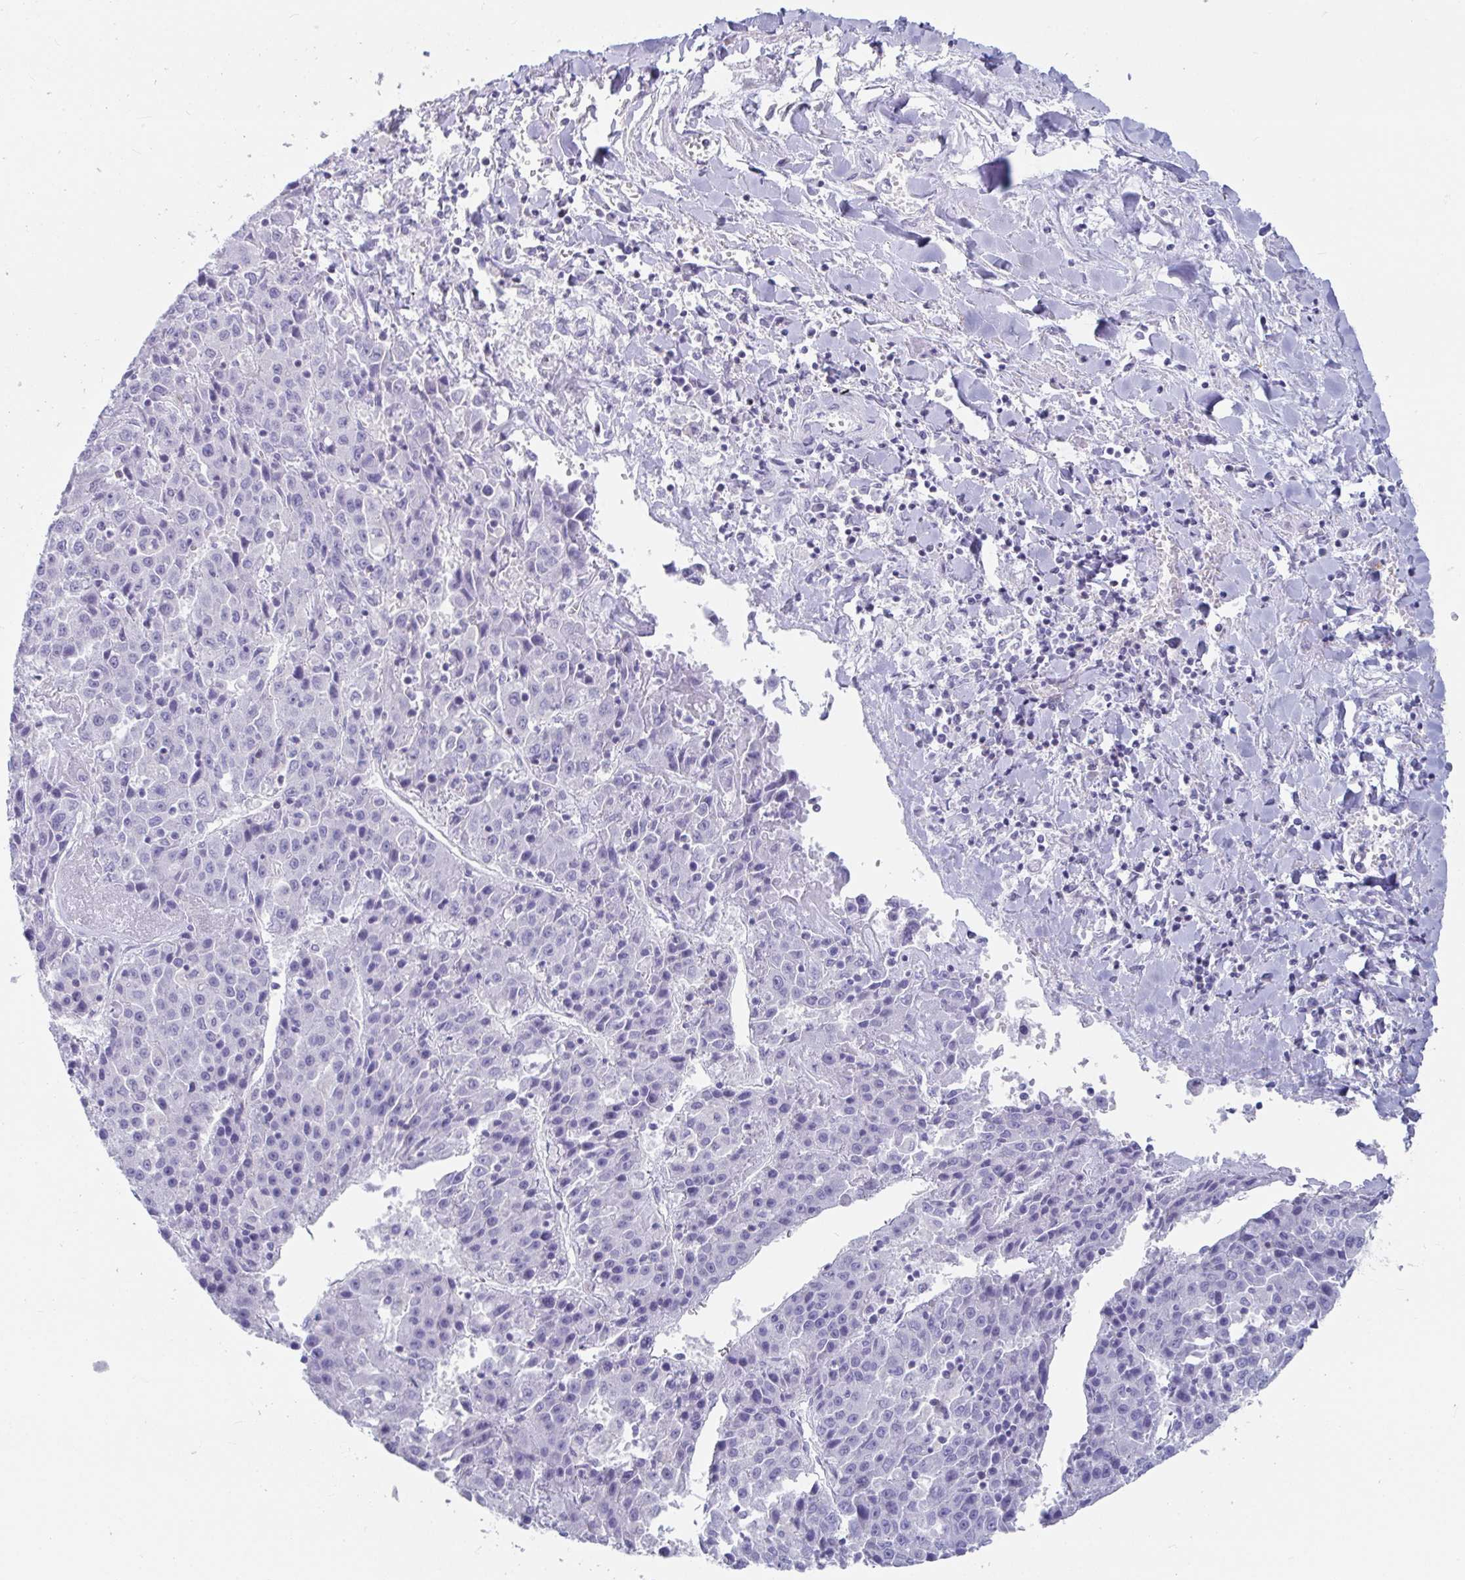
{"staining": {"intensity": "negative", "quantity": "none", "location": "none"}, "tissue": "liver cancer", "cell_type": "Tumor cells", "image_type": "cancer", "snomed": [{"axis": "morphology", "description": "Carcinoma, Hepatocellular, NOS"}, {"axis": "topography", "description": "Liver"}], "caption": "Tumor cells show no significant protein positivity in hepatocellular carcinoma (liver). Brightfield microscopy of immunohistochemistry (IHC) stained with DAB (brown) and hematoxylin (blue), captured at high magnification.", "gene": "PLA2G1B", "patient": {"sex": "female", "age": 53}}